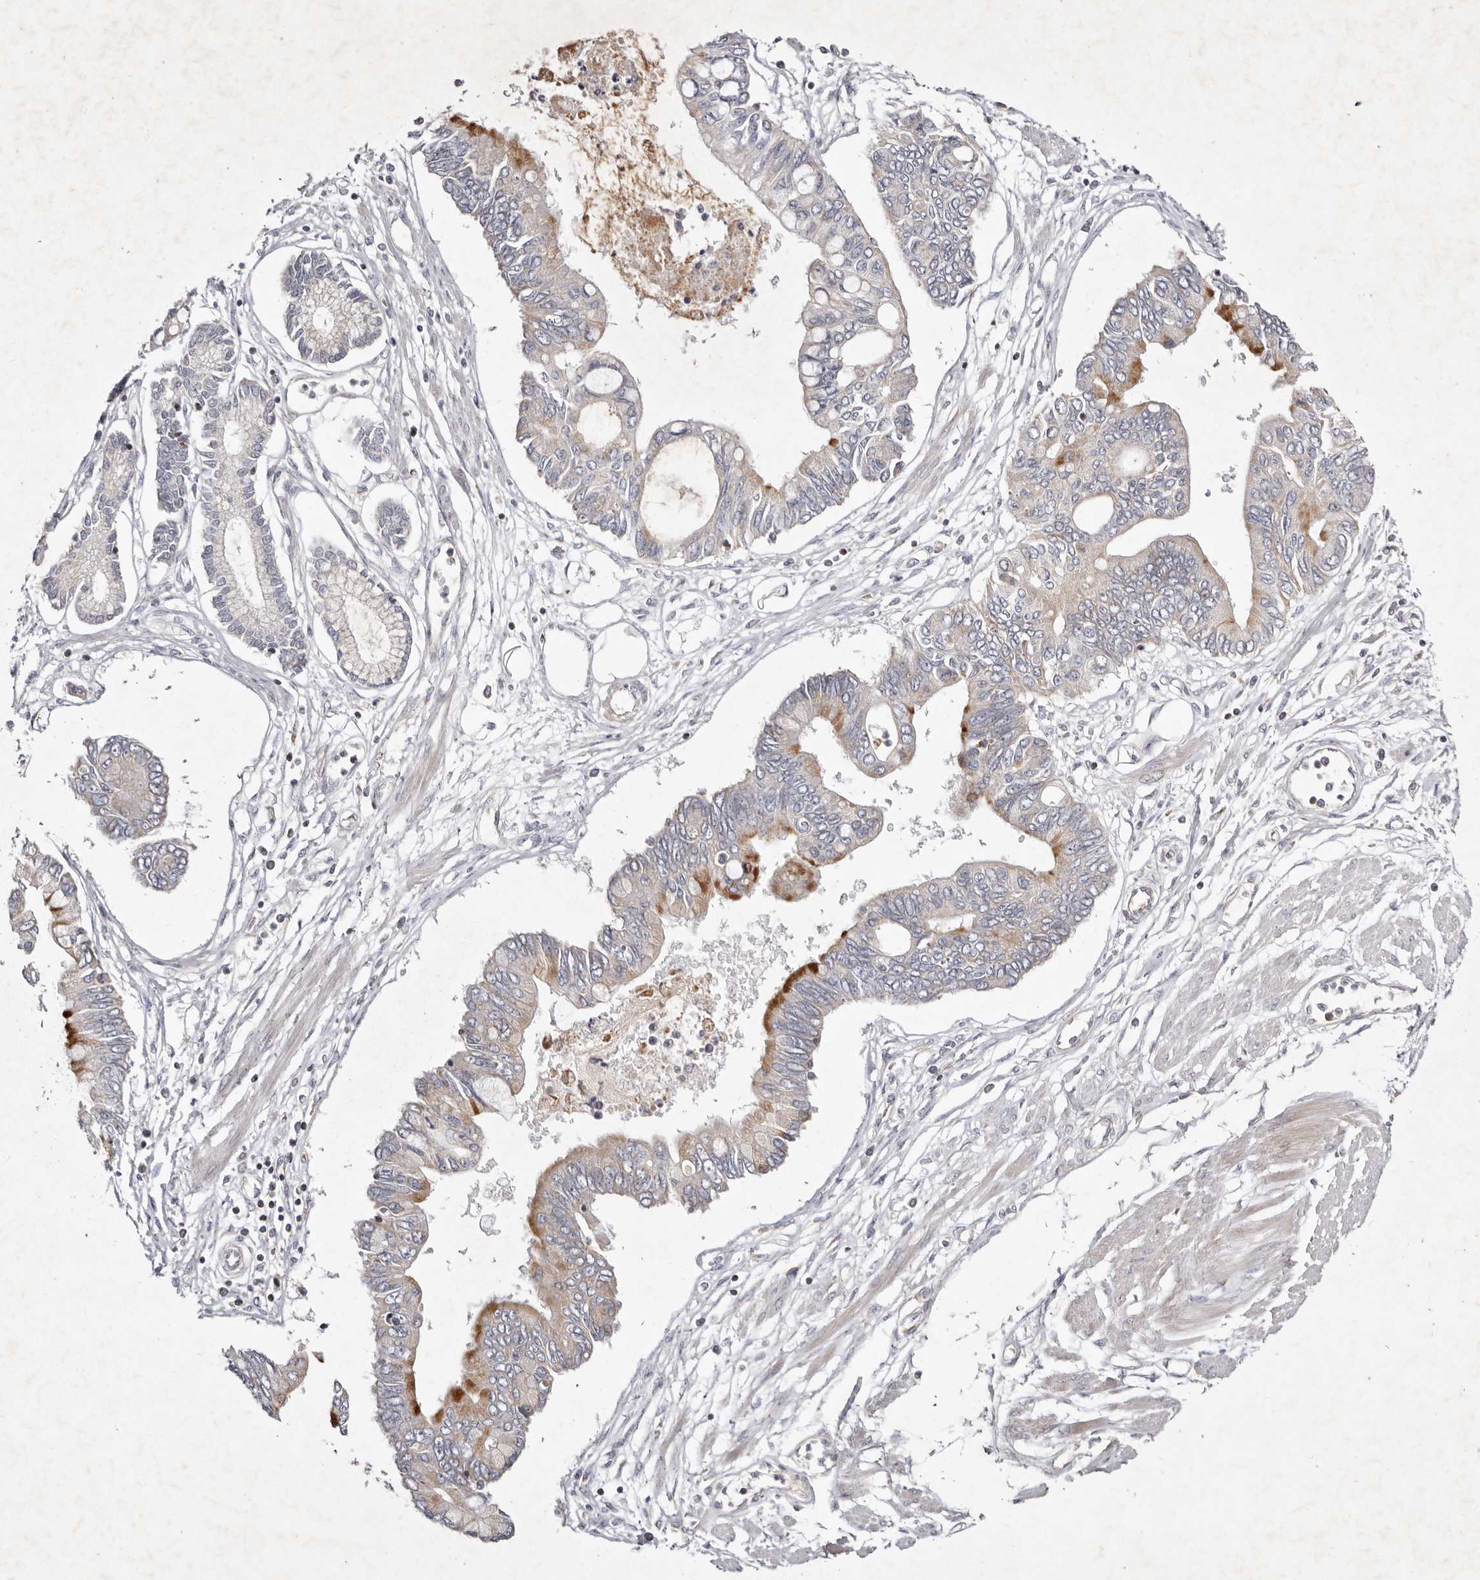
{"staining": {"intensity": "moderate", "quantity": "<25%", "location": "cytoplasmic/membranous"}, "tissue": "pancreatic cancer", "cell_type": "Tumor cells", "image_type": "cancer", "snomed": [{"axis": "morphology", "description": "Adenocarcinoma, NOS"}, {"axis": "topography", "description": "Pancreas"}], "caption": "Protein expression analysis of adenocarcinoma (pancreatic) demonstrates moderate cytoplasmic/membranous positivity in approximately <25% of tumor cells.", "gene": "SLC25A20", "patient": {"sex": "female", "age": 77}}